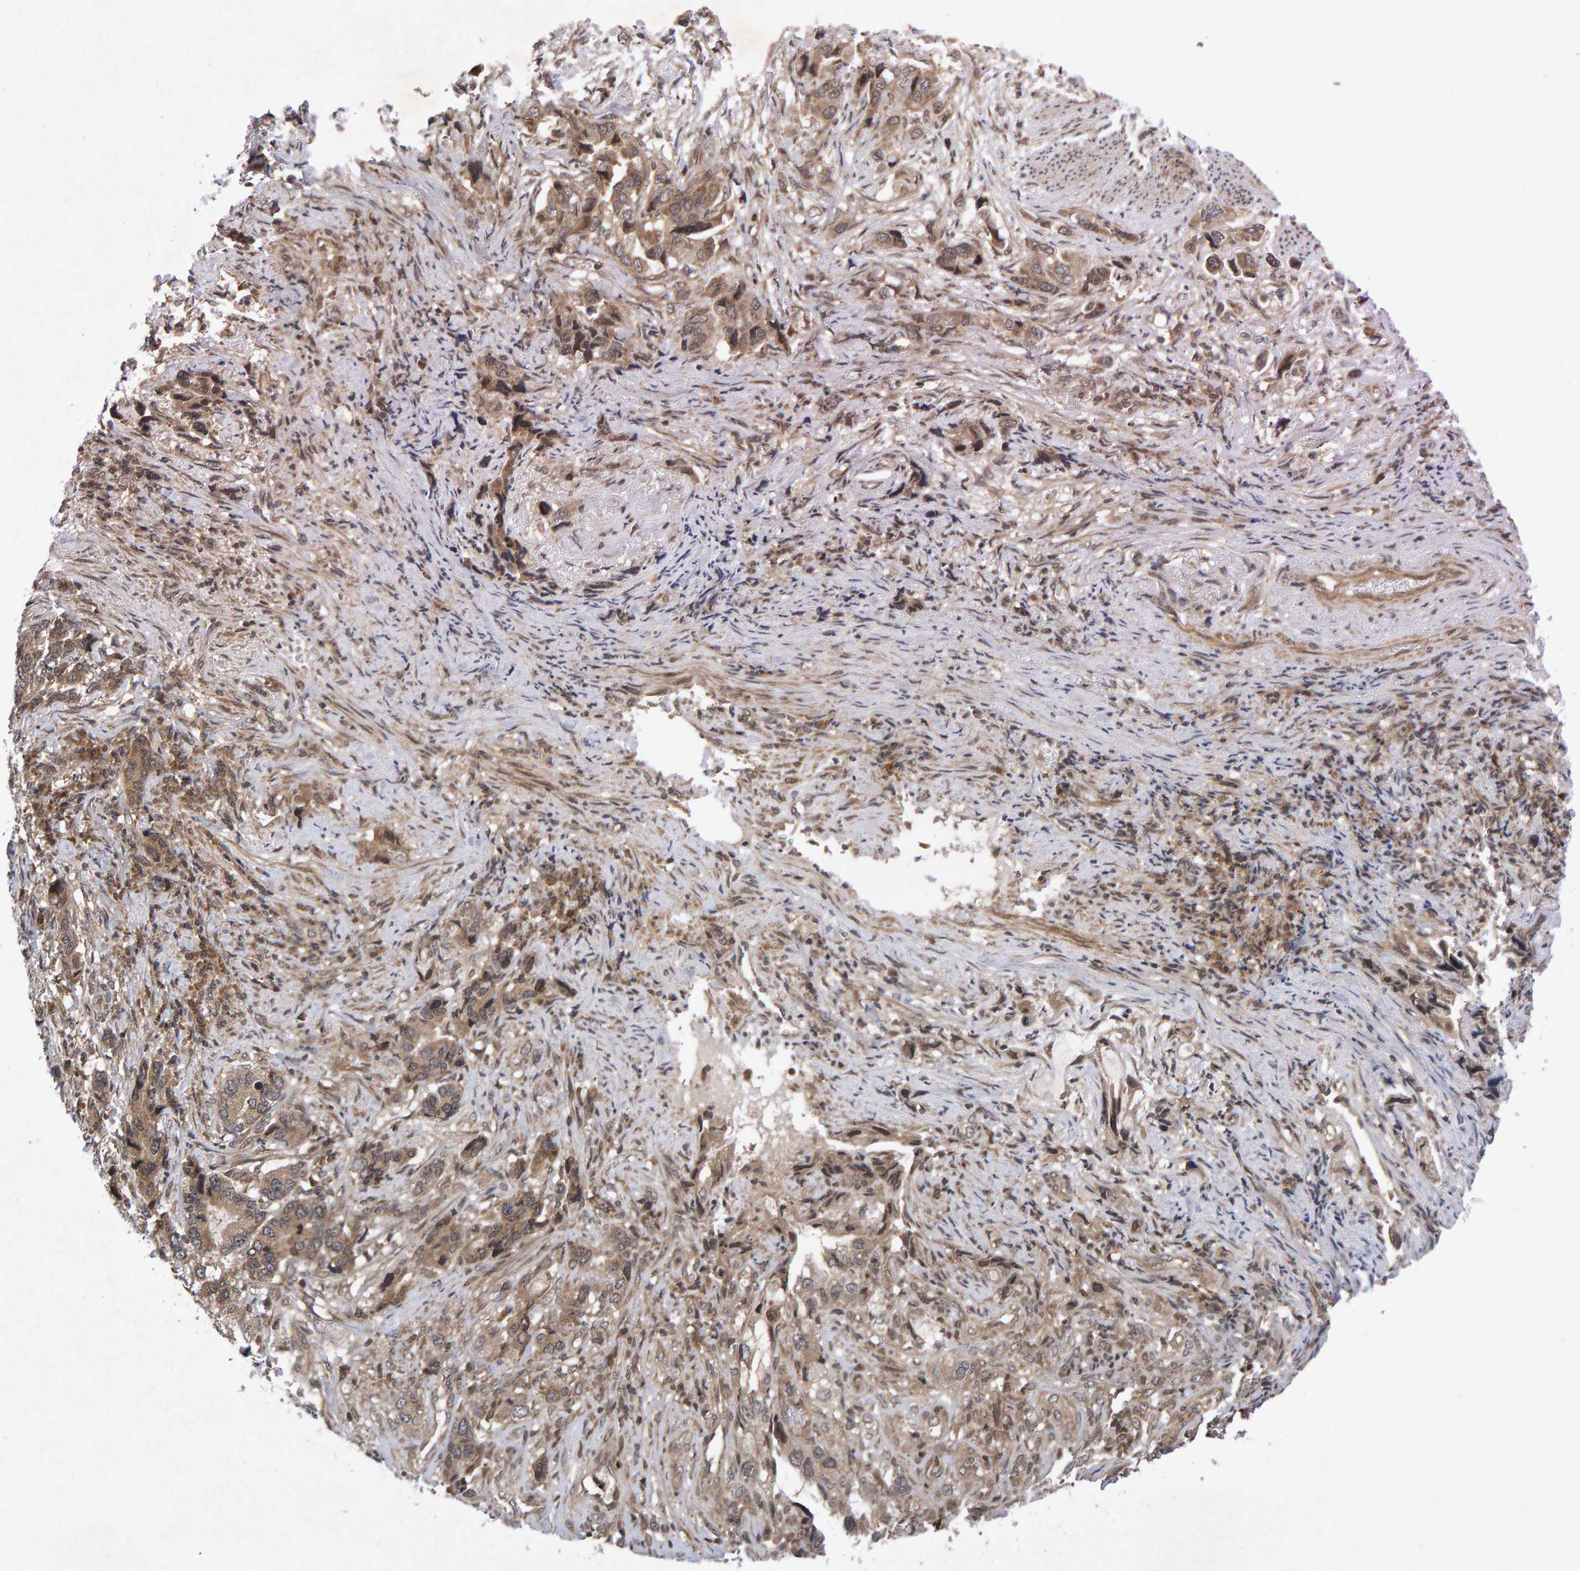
{"staining": {"intensity": "moderate", "quantity": ">75%", "location": "cytoplasmic/membranous"}, "tissue": "stomach cancer", "cell_type": "Tumor cells", "image_type": "cancer", "snomed": [{"axis": "morphology", "description": "Adenocarcinoma, NOS"}, {"axis": "topography", "description": "Stomach, lower"}], "caption": "Immunohistochemistry (IHC) staining of stomach cancer, which displays medium levels of moderate cytoplasmic/membranous expression in about >75% of tumor cells indicating moderate cytoplasmic/membranous protein staining. The staining was performed using DAB (3,3'-diaminobenzidine) (brown) for protein detection and nuclei were counterstained in hematoxylin (blue).", "gene": "CDH2", "patient": {"sex": "female", "age": 93}}